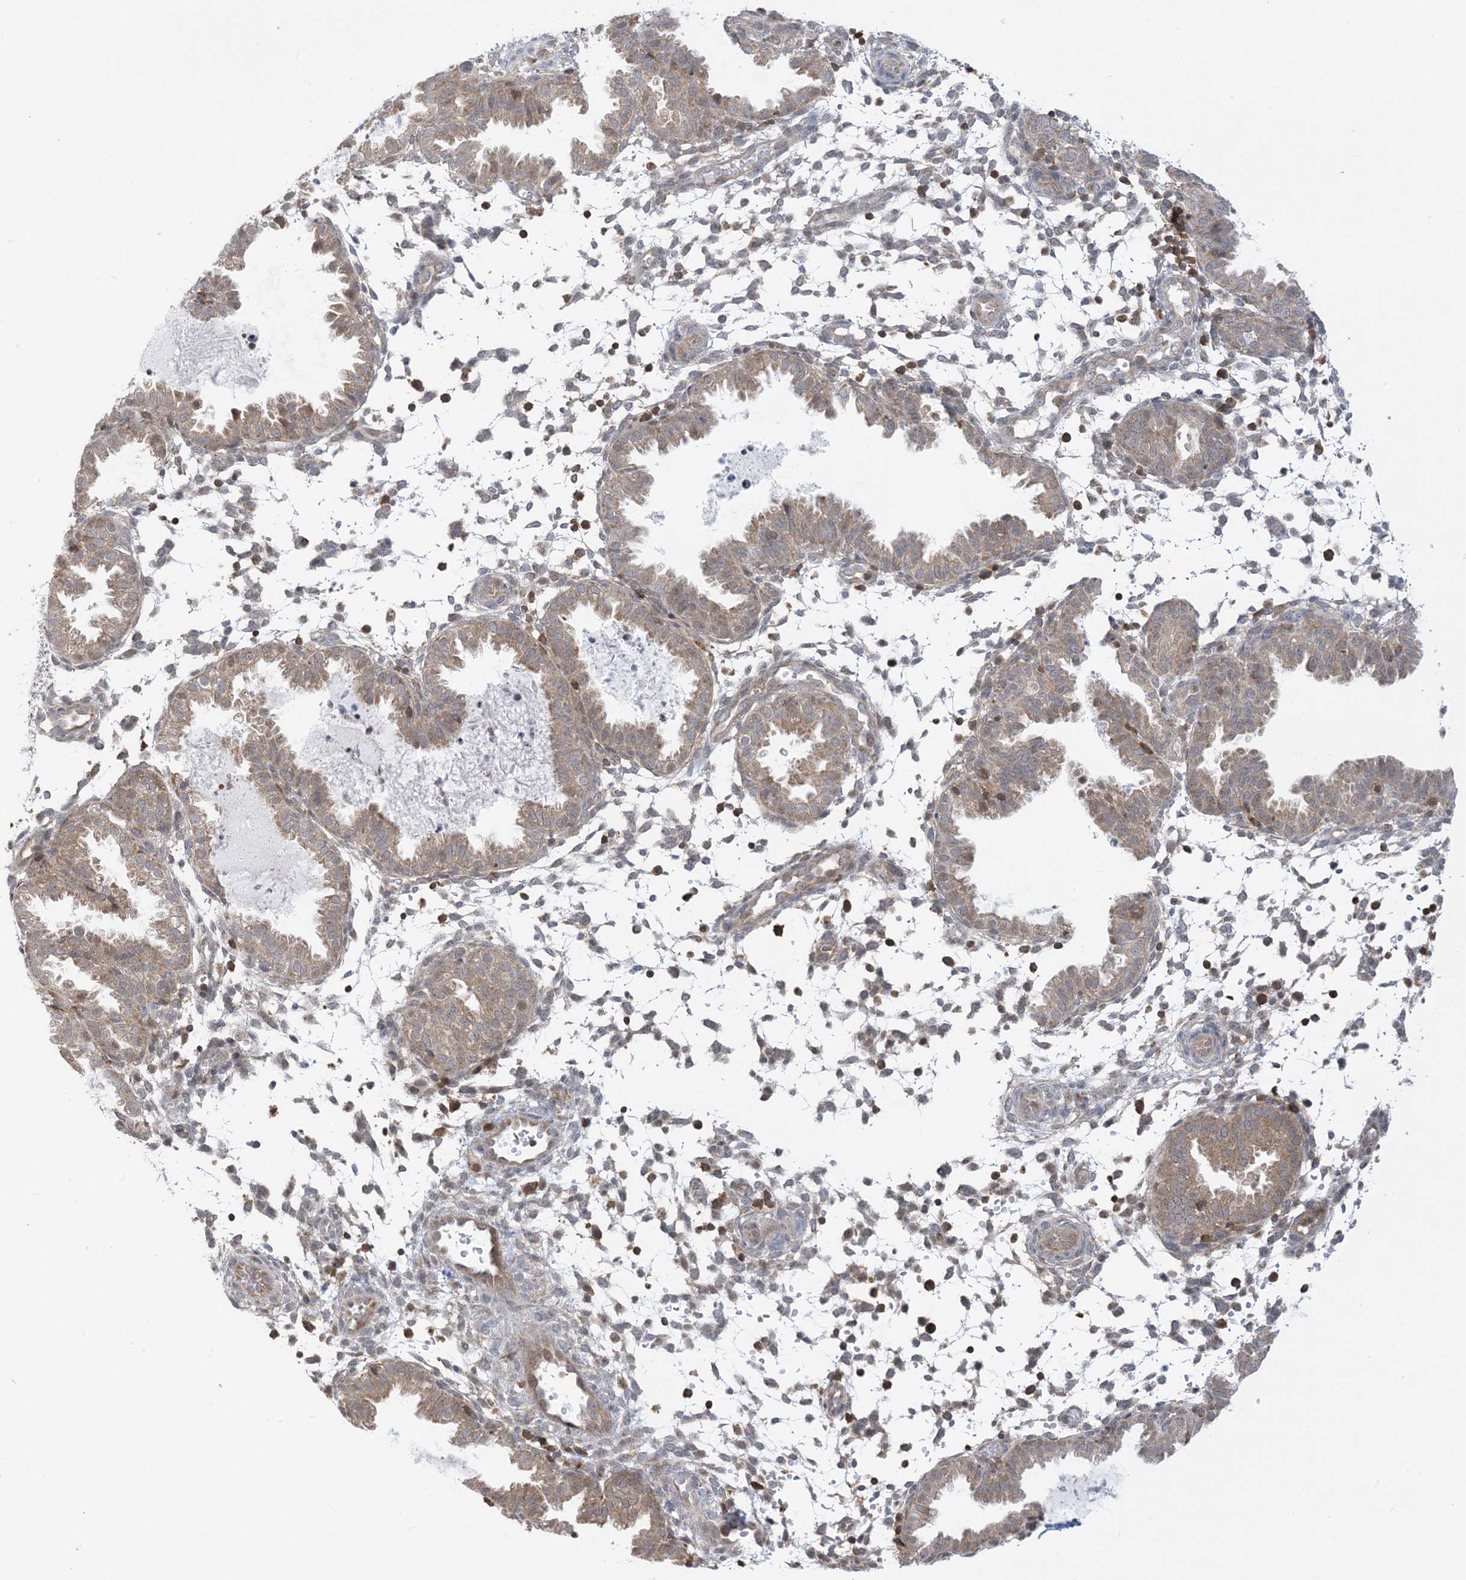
{"staining": {"intensity": "moderate", "quantity": "<25%", "location": "cytoplasmic/membranous"}, "tissue": "endometrium", "cell_type": "Cells in endometrial stroma", "image_type": "normal", "snomed": [{"axis": "morphology", "description": "Normal tissue, NOS"}, {"axis": "topography", "description": "Endometrium"}], "caption": "Cells in endometrial stroma exhibit low levels of moderate cytoplasmic/membranous expression in approximately <25% of cells in unremarkable human endometrium.", "gene": "CASP4", "patient": {"sex": "female", "age": 33}}